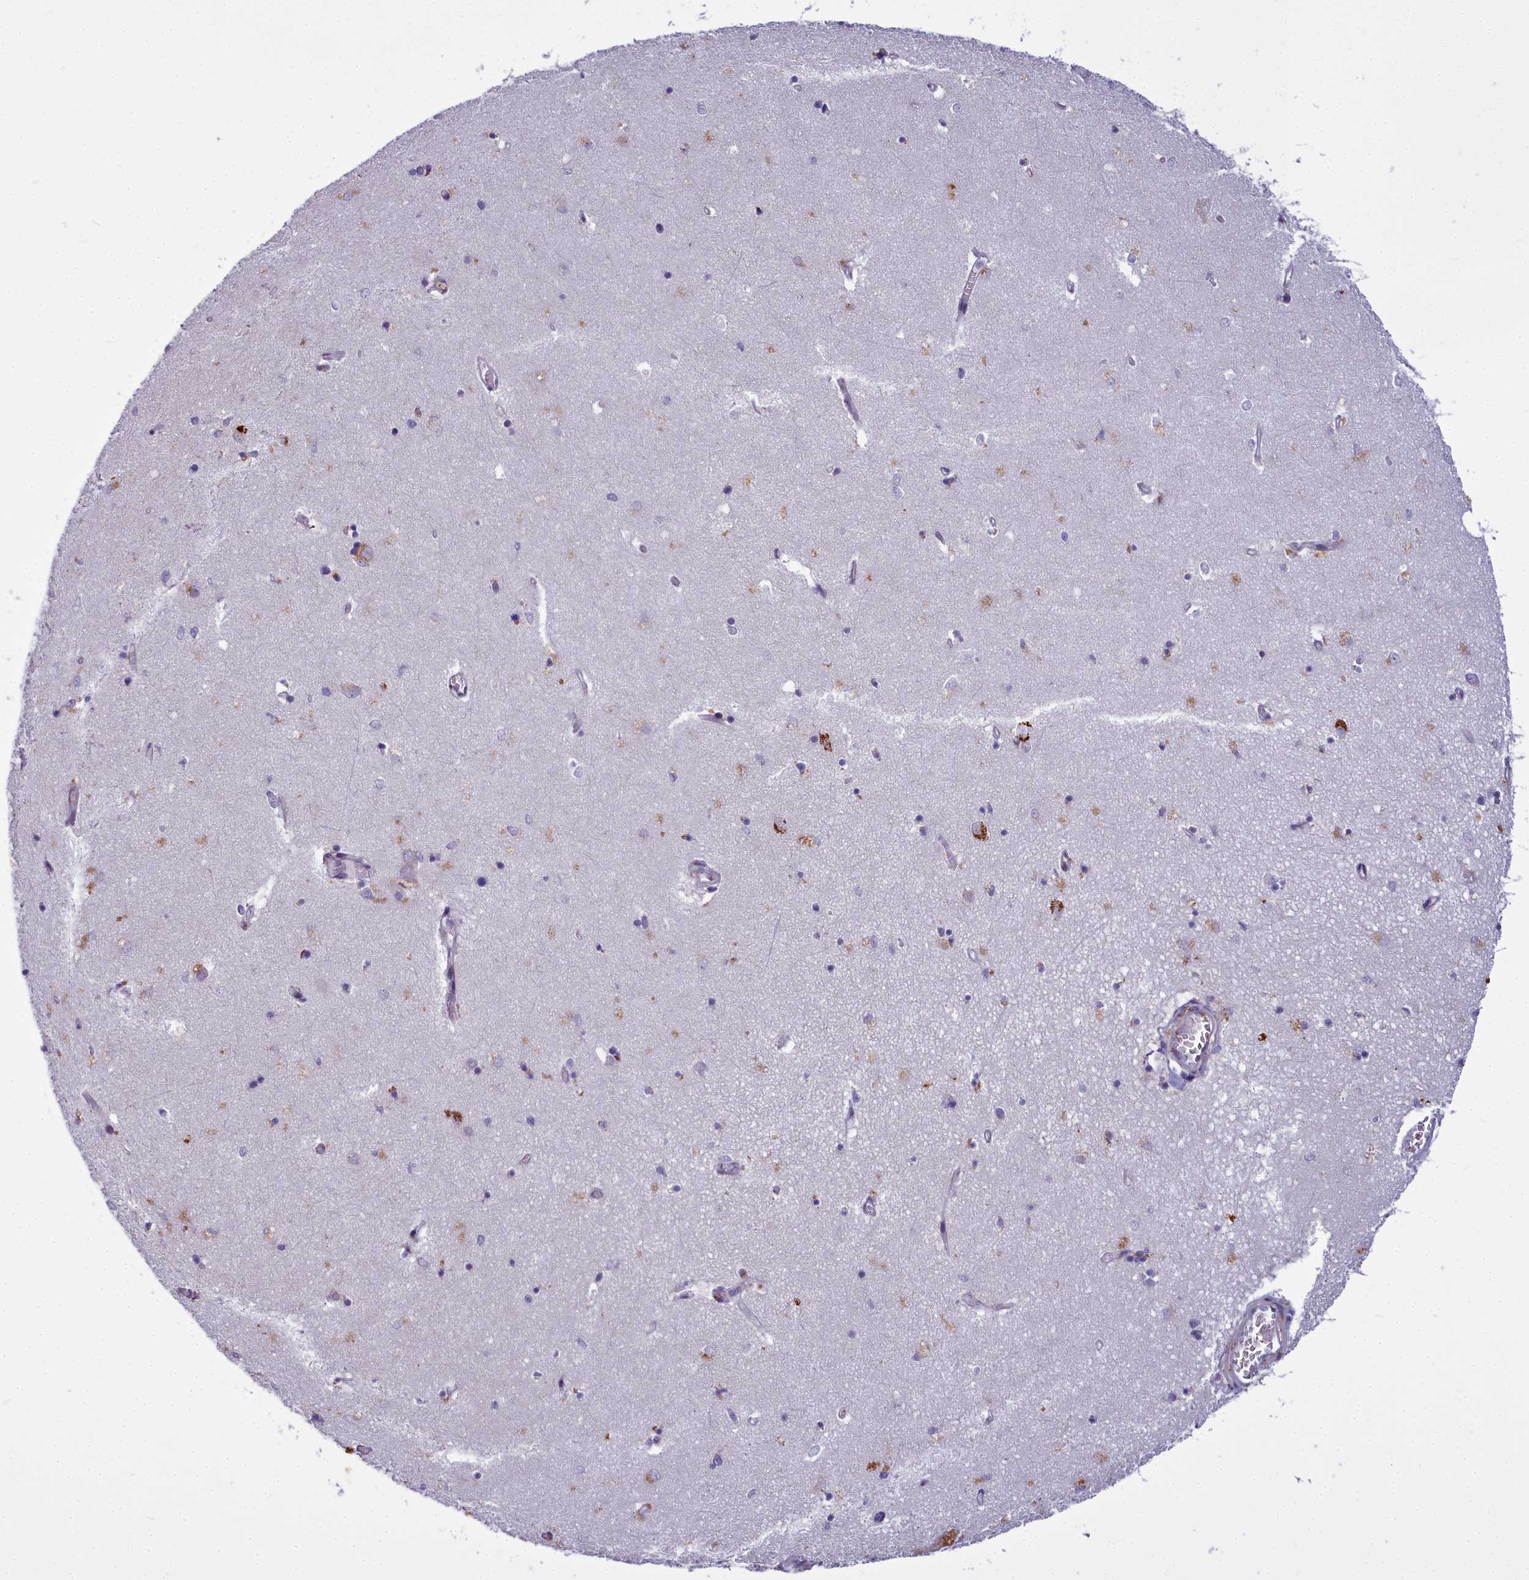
{"staining": {"intensity": "moderate", "quantity": "<25%", "location": "cytoplasmic/membranous"}, "tissue": "hippocampus", "cell_type": "Glial cells", "image_type": "normal", "snomed": [{"axis": "morphology", "description": "Normal tissue, NOS"}, {"axis": "topography", "description": "Hippocampus"}], "caption": "The immunohistochemical stain highlights moderate cytoplasmic/membranous staining in glial cells of benign hippocampus. (IHC, brightfield microscopy, high magnification).", "gene": "WDPCP", "patient": {"sex": "female", "age": 64}}